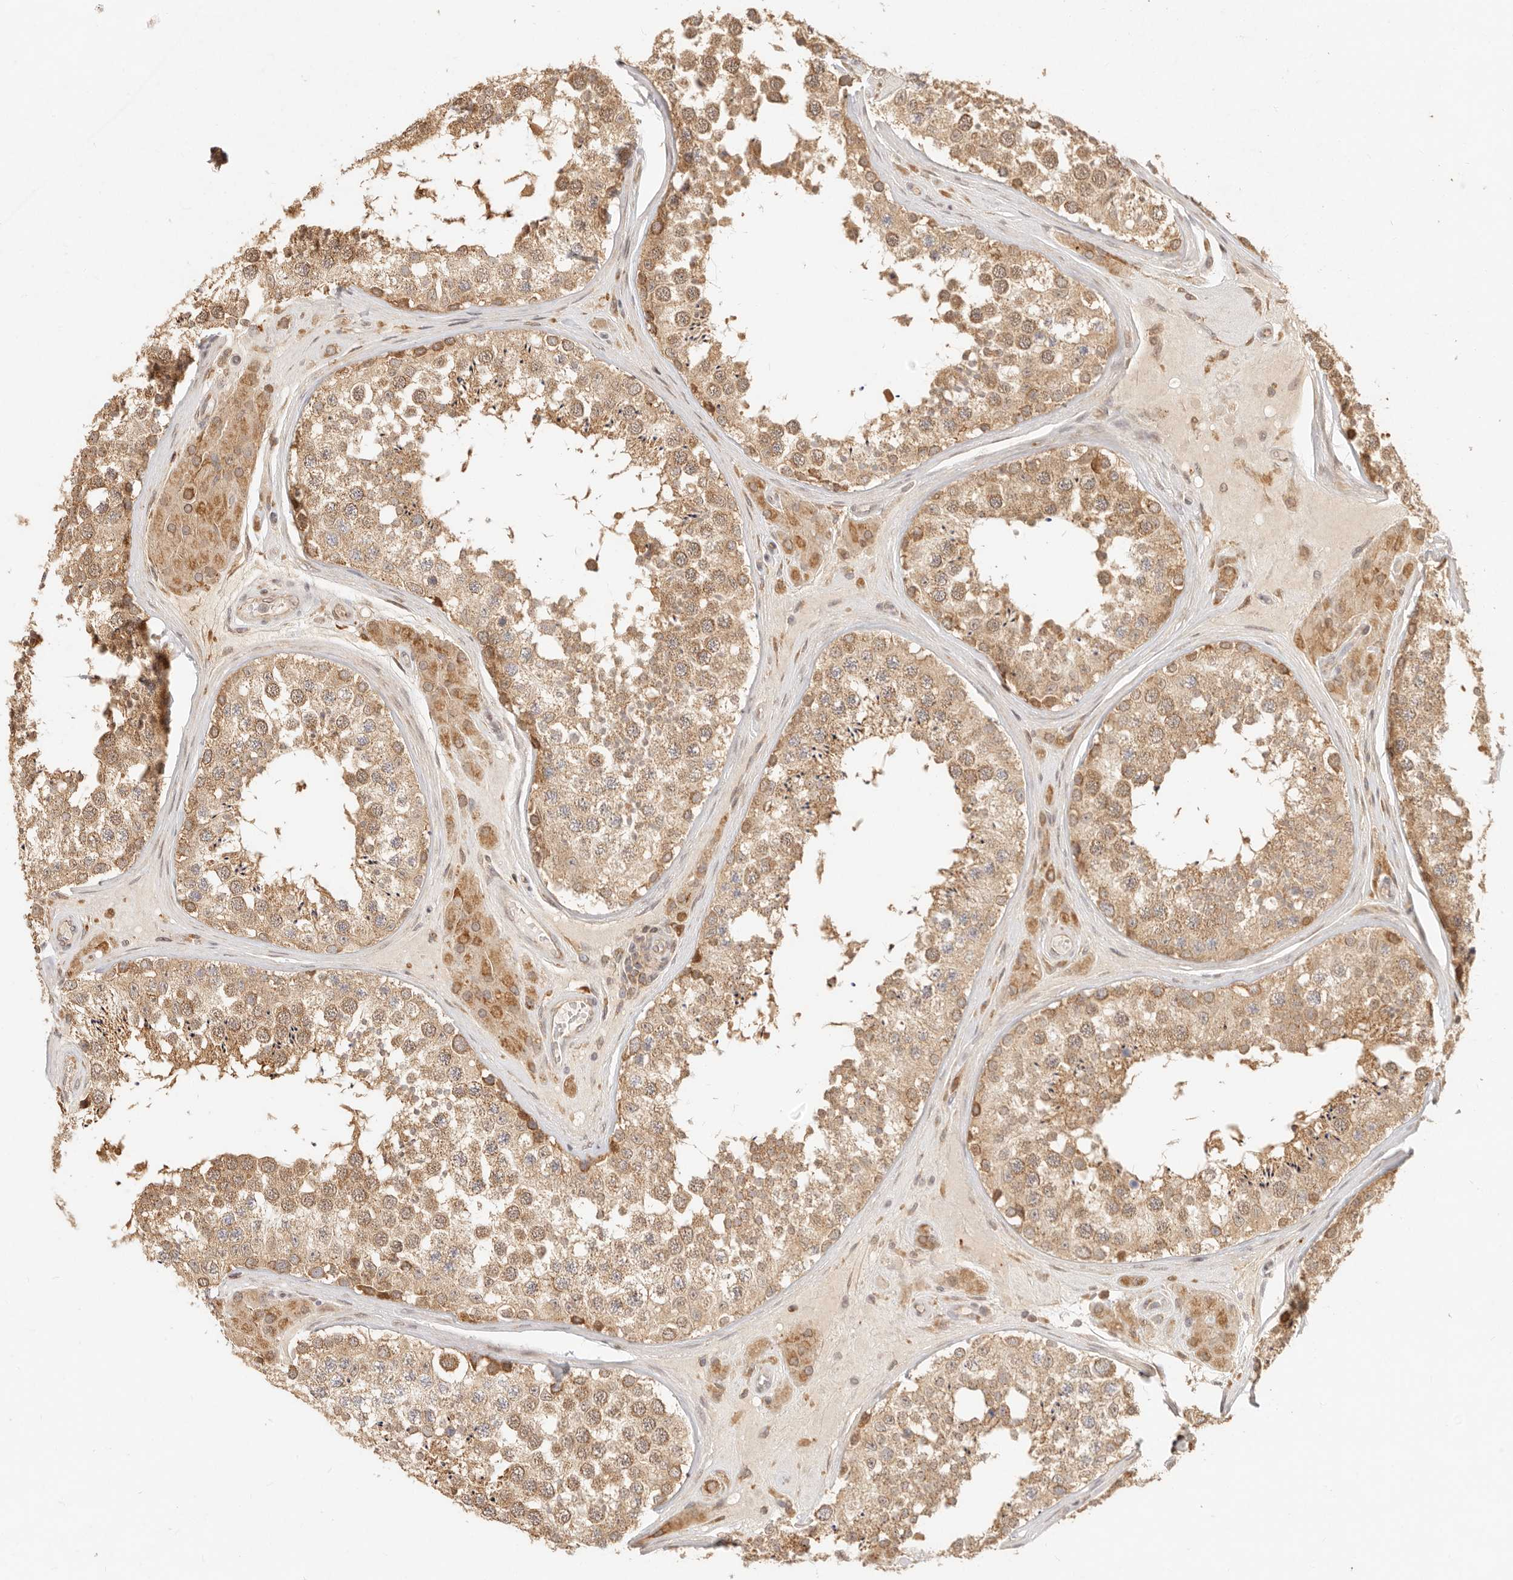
{"staining": {"intensity": "moderate", "quantity": ">75%", "location": "cytoplasmic/membranous"}, "tissue": "testis", "cell_type": "Cells in seminiferous ducts", "image_type": "normal", "snomed": [{"axis": "morphology", "description": "Normal tissue, NOS"}, {"axis": "topography", "description": "Testis"}], "caption": "IHC image of normal testis: human testis stained using immunohistochemistry exhibits medium levels of moderate protein expression localized specifically in the cytoplasmic/membranous of cells in seminiferous ducts, appearing as a cytoplasmic/membranous brown color.", "gene": "TIMM17A", "patient": {"sex": "male", "age": 46}}